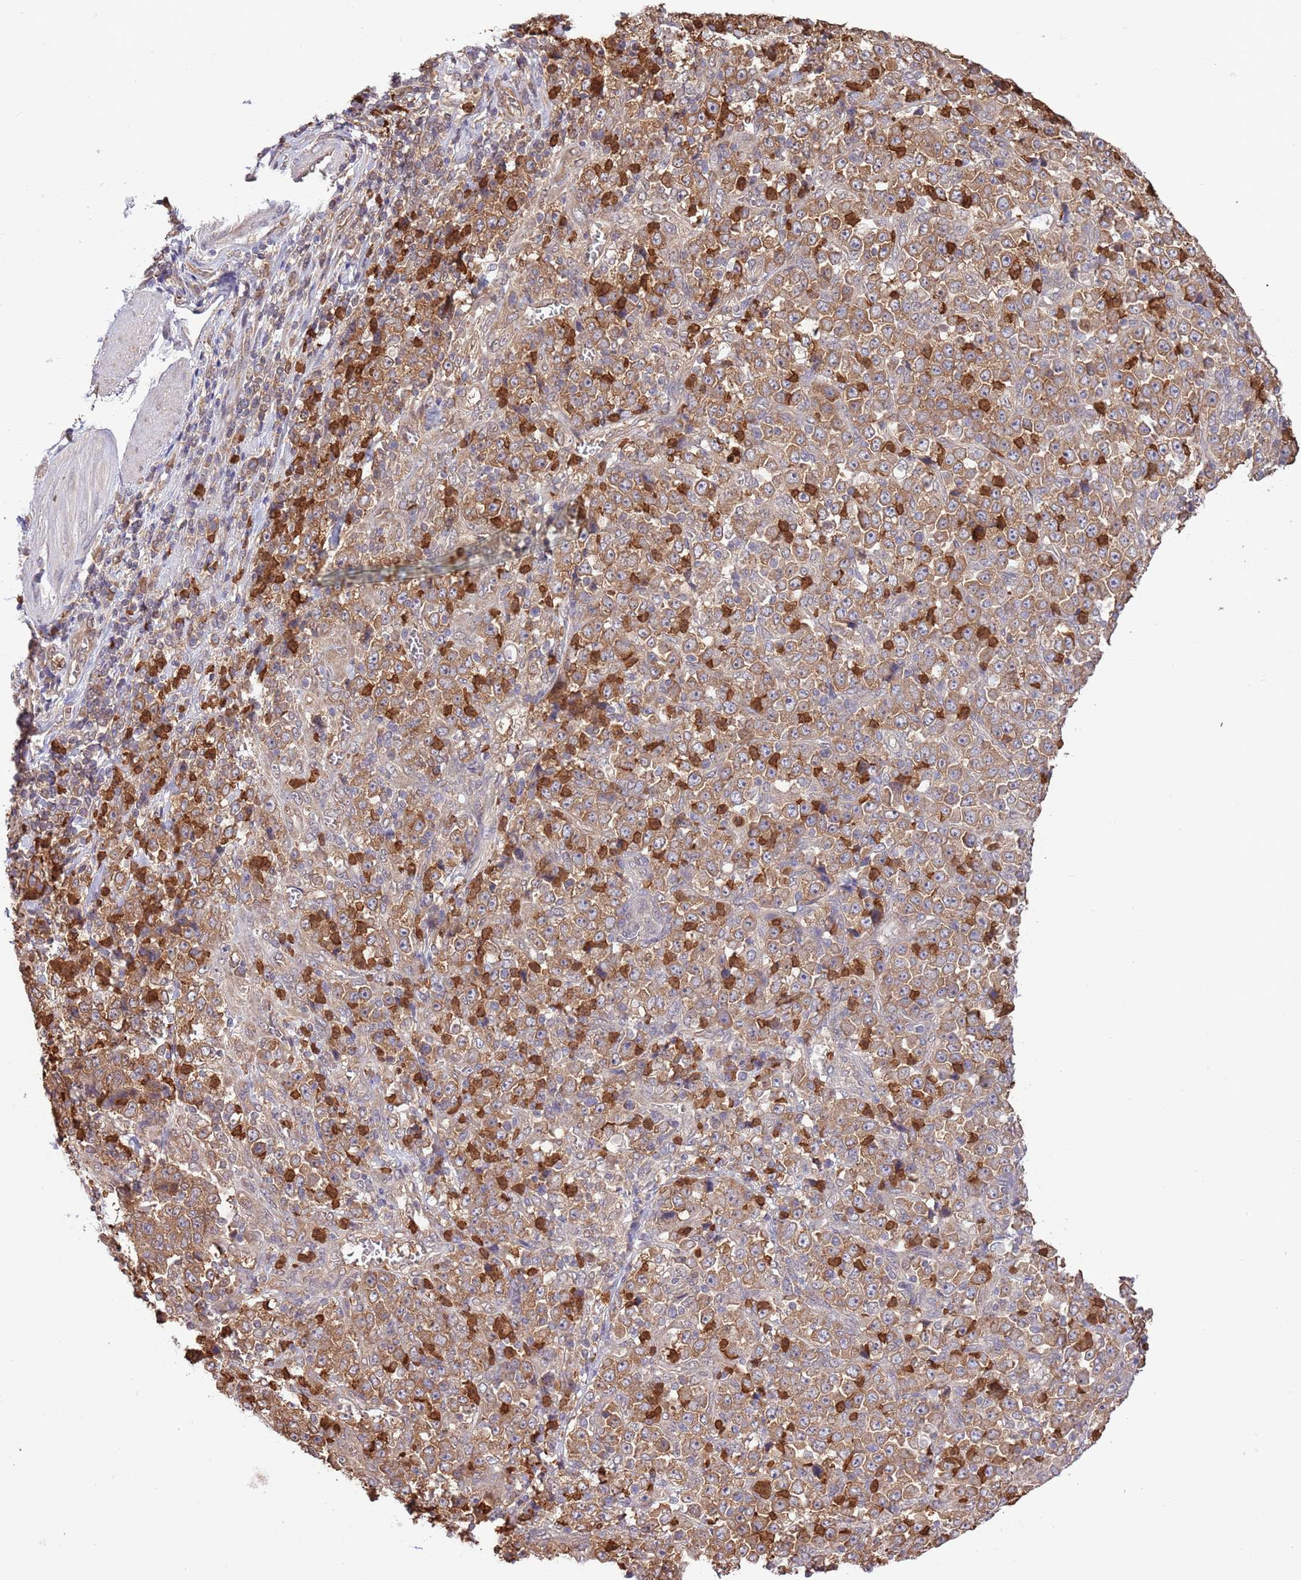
{"staining": {"intensity": "moderate", "quantity": ">75%", "location": "cytoplasmic/membranous"}, "tissue": "stomach cancer", "cell_type": "Tumor cells", "image_type": "cancer", "snomed": [{"axis": "morphology", "description": "Normal tissue, NOS"}, {"axis": "morphology", "description": "Adenocarcinoma, NOS"}, {"axis": "topography", "description": "Stomach, upper"}, {"axis": "topography", "description": "Stomach"}], "caption": "High-magnification brightfield microscopy of stomach cancer stained with DAB (brown) and counterstained with hematoxylin (blue). tumor cells exhibit moderate cytoplasmic/membranous staining is appreciated in approximately>75% of cells.", "gene": "AMIGO1", "patient": {"sex": "male", "age": 59}}